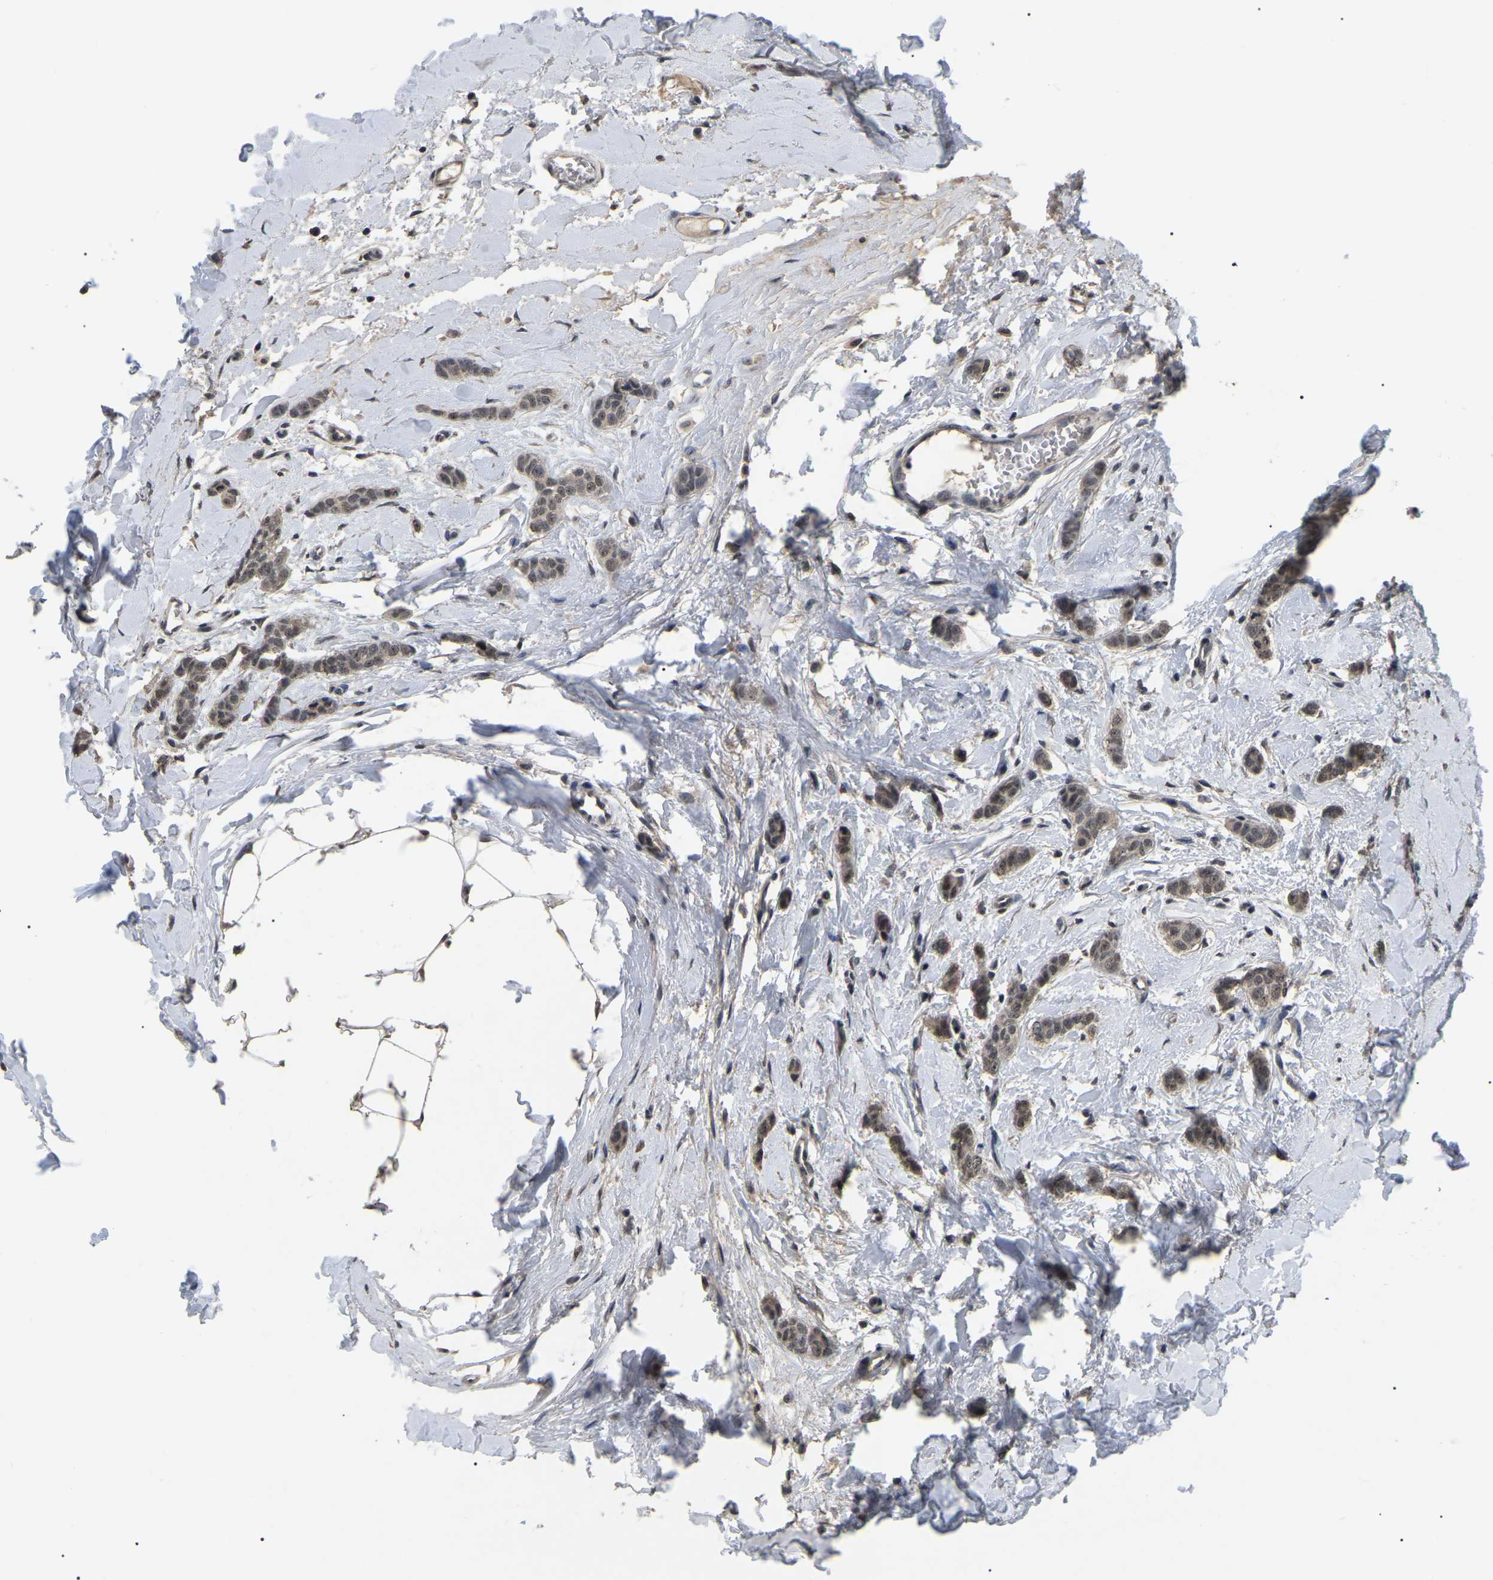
{"staining": {"intensity": "weak", "quantity": ">75%", "location": "nuclear"}, "tissue": "breast cancer", "cell_type": "Tumor cells", "image_type": "cancer", "snomed": [{"axis": "morphology", "description": "Lobular carcinoma"}, {"axis": "topography", "description": "Skin"}, {"axis": "topography", "description": "Breast"}], "caption": "Immunohistochemistry (IHC) (DAB (3,3'-diaminobenzidine)) staining of human breast cancer (lobular carcinoma) demonstrates weak nuclear protein expression in approximately >75% of tumor cells.", "gene": "PPM1E", "patient": {"sex": "female", "age": 46}}